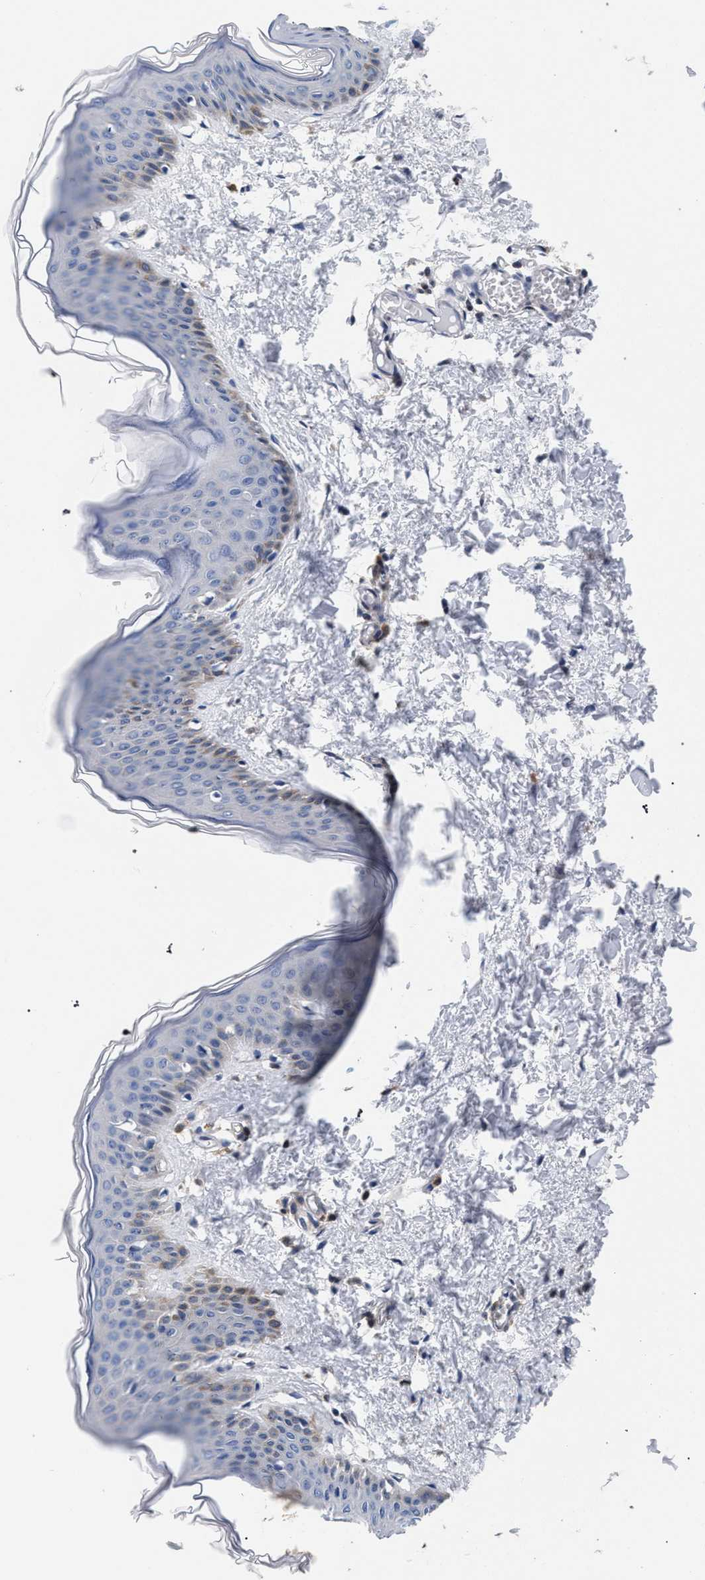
{"staining": {"intensity": "negative", "quantity": "none", "location": "none"}, "tissue": "skin", "cell_type": "Fibroblasts", "image_type": "normal", "snomed": [{"axis": "morphology", "description": "Normal tissue, NOS"}, {"axis": "topography", "description": "Skin"}], "caption": "DAB (3,3'-diaminobenzidine) immunohistochemical staining of unremarkable human skin exhibits no significant positivity in fibroblasts. (Brightfield microscopy of DAB immunohistochemistry at high magnification).", "gene": "LASP1", "patient": {"sex": "female", "age": 17}}